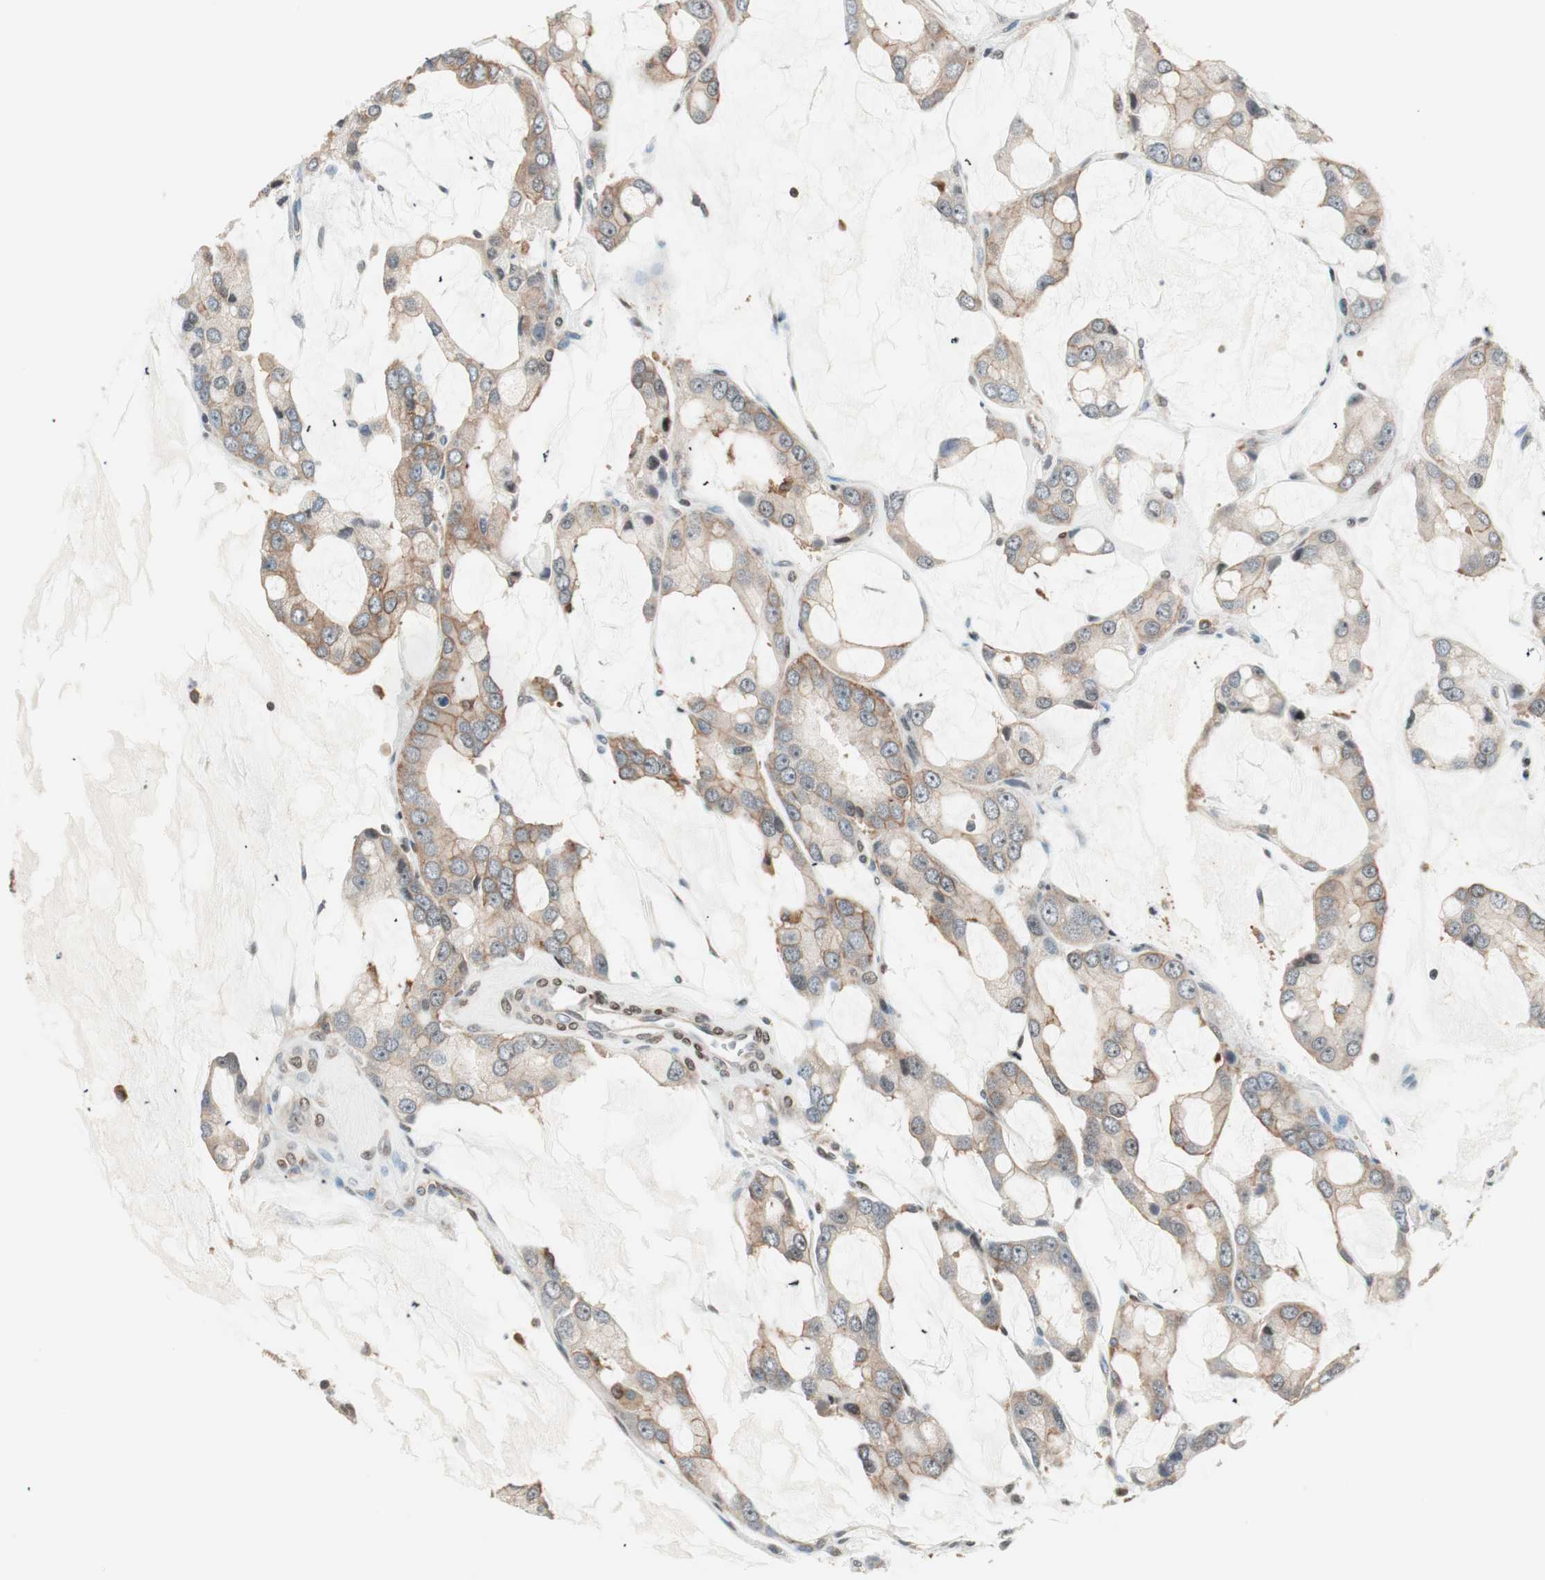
{"staining": {"intensity": "moderate", "quantity": ">75%", "location": "cytoplasmic/membranous,nuclear"}, "tissue": "prostate cancer", "cell_type": "Tumor cells", "image_type": "cancer", "snomed": [{"axis": "morphology", "description": "Adenocarcinoma, High grade"}, {"axis": "topography", "description": "Prostate"}], "caption": "Immunohistochemical staining of high-grade adenocarcinoma (prostate) exhibits medium levels of moderate cytoplasmic/membranous and nuclear positivity in about >75% of tumor cells. (Brightfield microscopy of DAB IHC at high magnification).", "gene": "BIN1", "patient": {"sex": "male", "age": 67}}